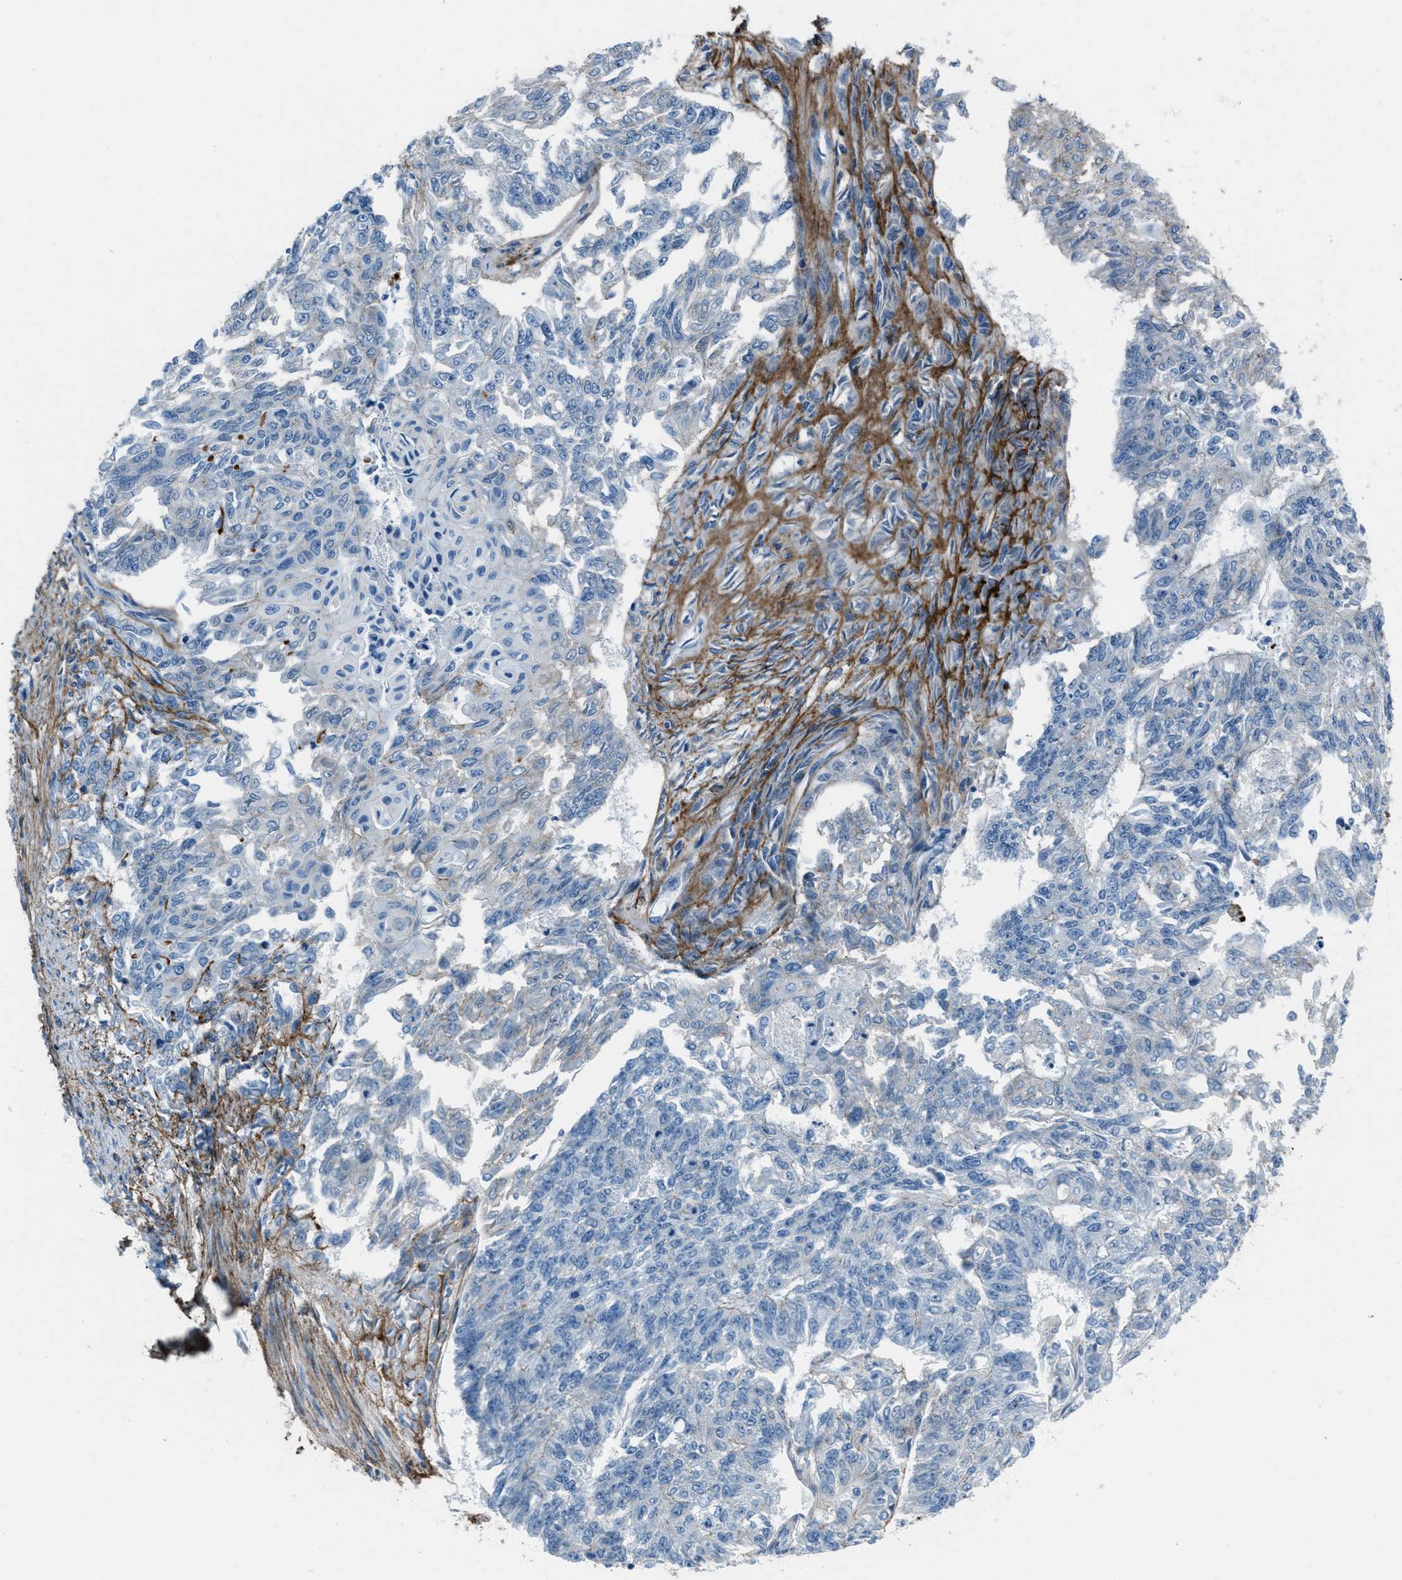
{"staining": {"intensity": "negative", "quantity": "none", "location": "none"}, "tissue": "endometrial cancer", "cell_type": "Tumor cells", "image_type": "cancer", "snomed": [{"axis": "morphology", "description": "Adenocarcinoma, NOS"}, {"axis": "topography", "description": "Endometrium"}], "caption": "An image of endometrial cancer (adenocarcinoma) stained for a protein displays no brown staining in tumor cells. (Brightfield microscopy of DAB IHC at high magnification).", "gene": "FBN1", "patient": {"sex": "female", "age": 32}}